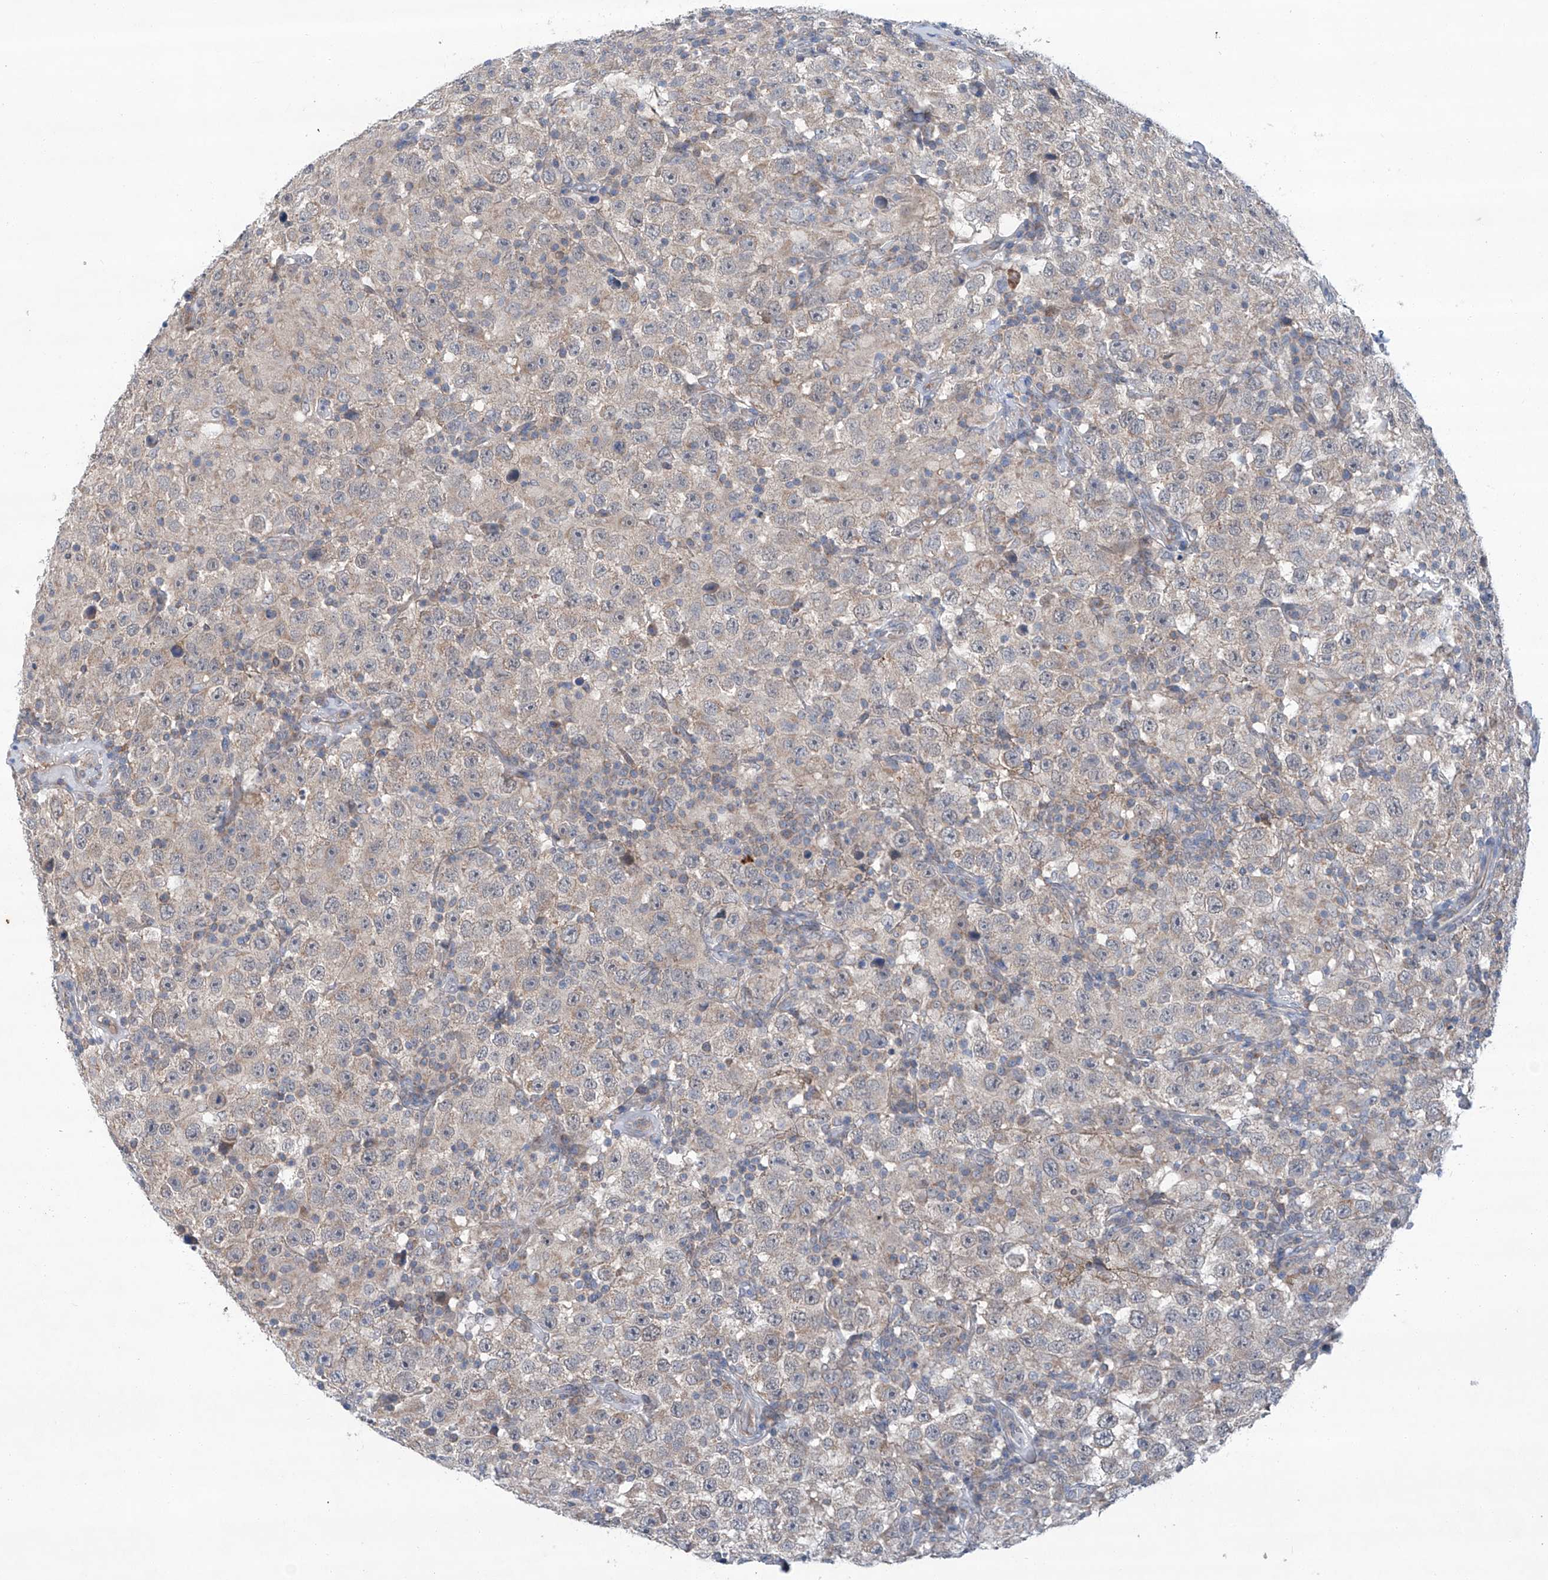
{"staining": {"intensity": "weak", "quantity": "<25%", "location": "cytoplasmic/membranous"}, "tissue": "testis cancer", "cell_type": "Tumor cells", "image_type": "cancer", "snomed": [{"axis": "morphology", "description": "Seminoma, NOS"}, {"axis": "topography", "description": "Testis"}], "caption": "High magnification brightfield microscopy of testis cancer (seminoma) stained with DAB (3,3'-diaminobenzidine) (brown) and counterstained with hematoxylin (blue): tumor cells show no significant expression.", "gene": "SIX4", "patient": {"sex": "male", "age": 41}}